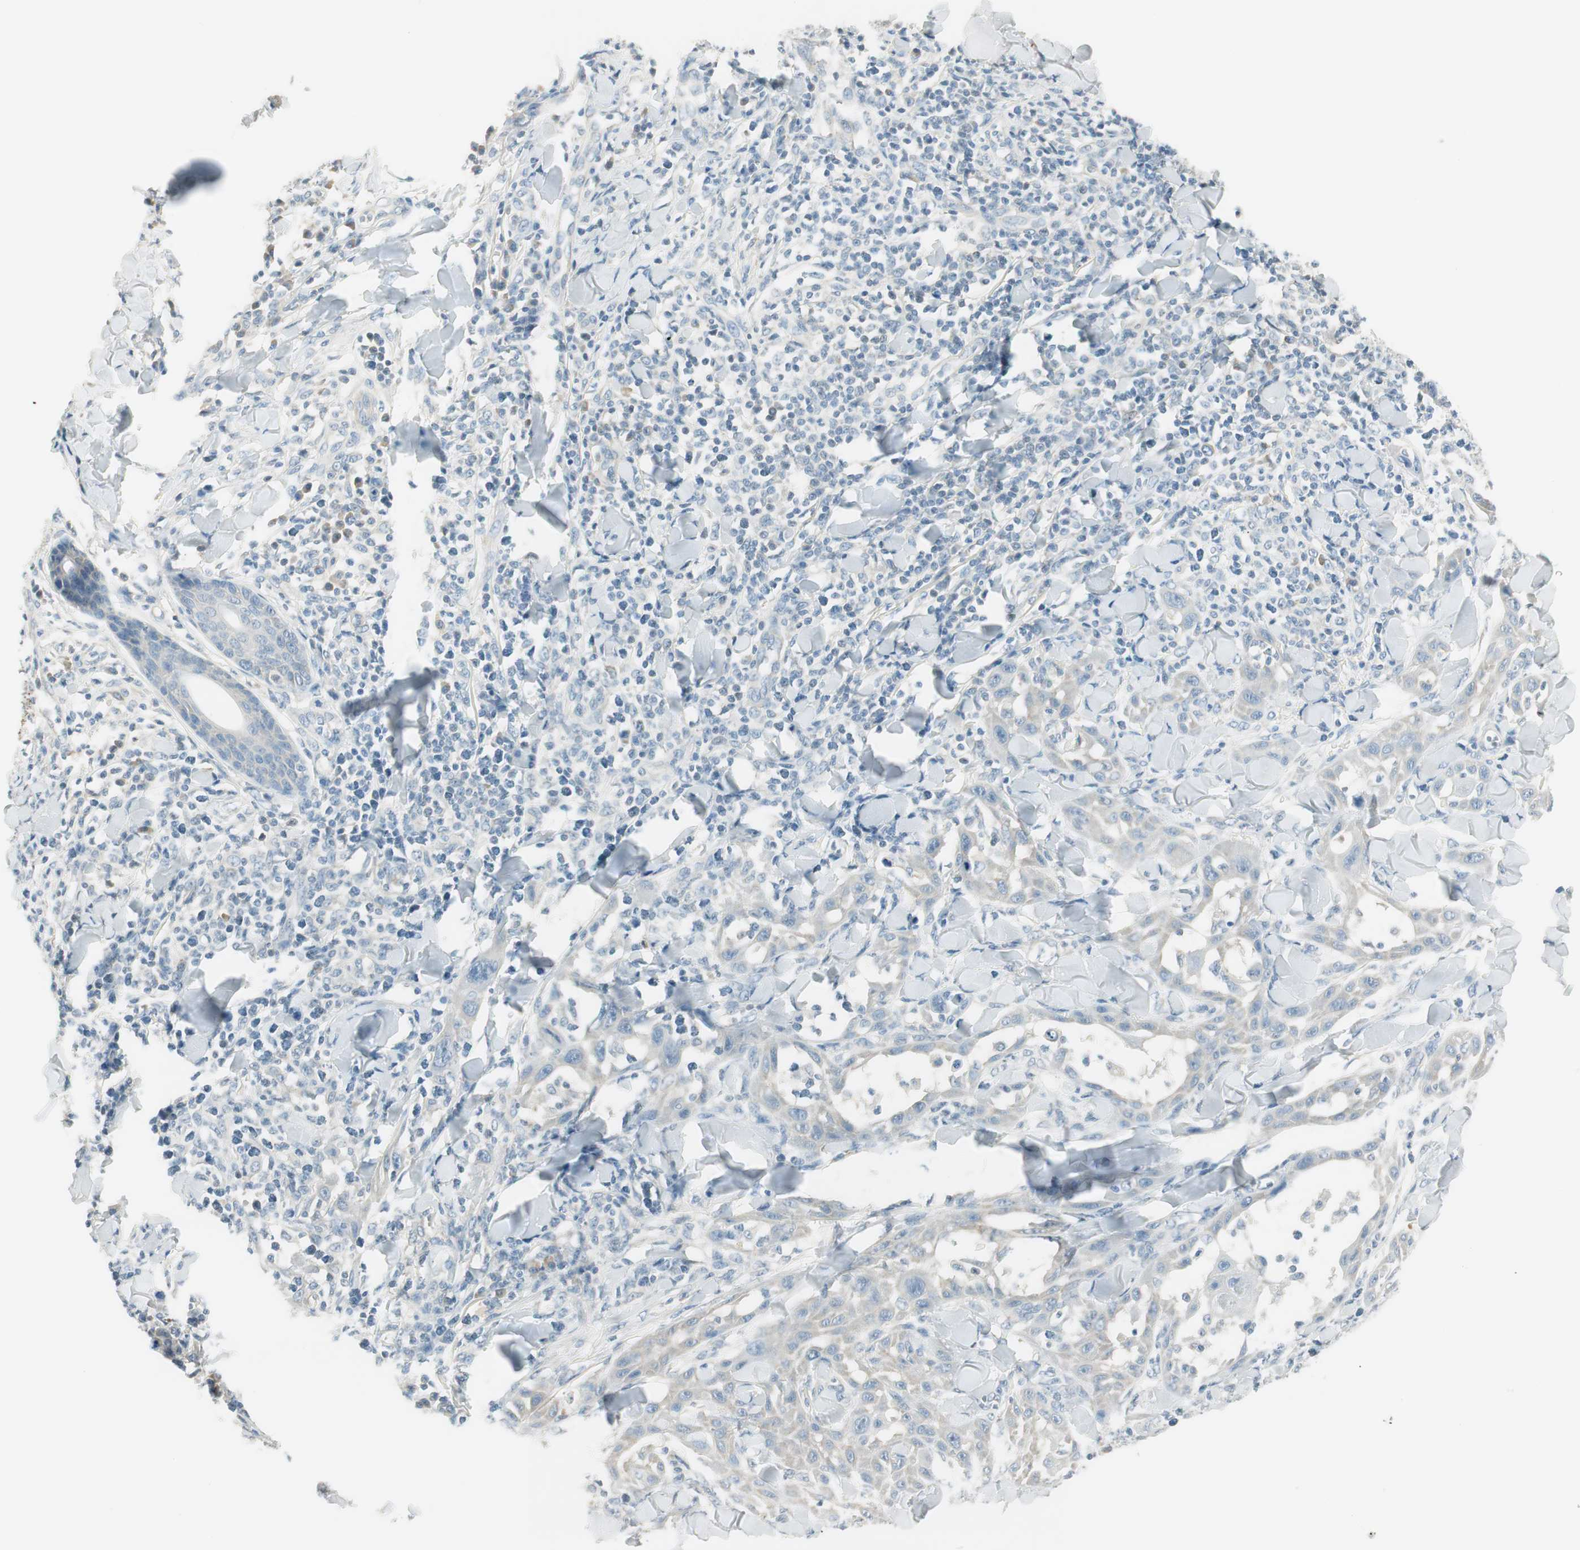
{"staining": {"intensity": "negative", "quantity": "none", "location": "none"}, "tissue": "skin cancer", "cell_type": "Tumor cells", "image_type": "cancer", "snomed": [{"axis": "morphology", "description": "Squamous cell carcinoma, NOS"}, {"axis": "topography", "description": "Skin"}], "caption": "This is an IHC photomicrograph of human squamous cell carcinoma (skin). There is no staining in tumor cells.", "gene": "TACR3", "patient": {"sex": "male", "age": 24}}